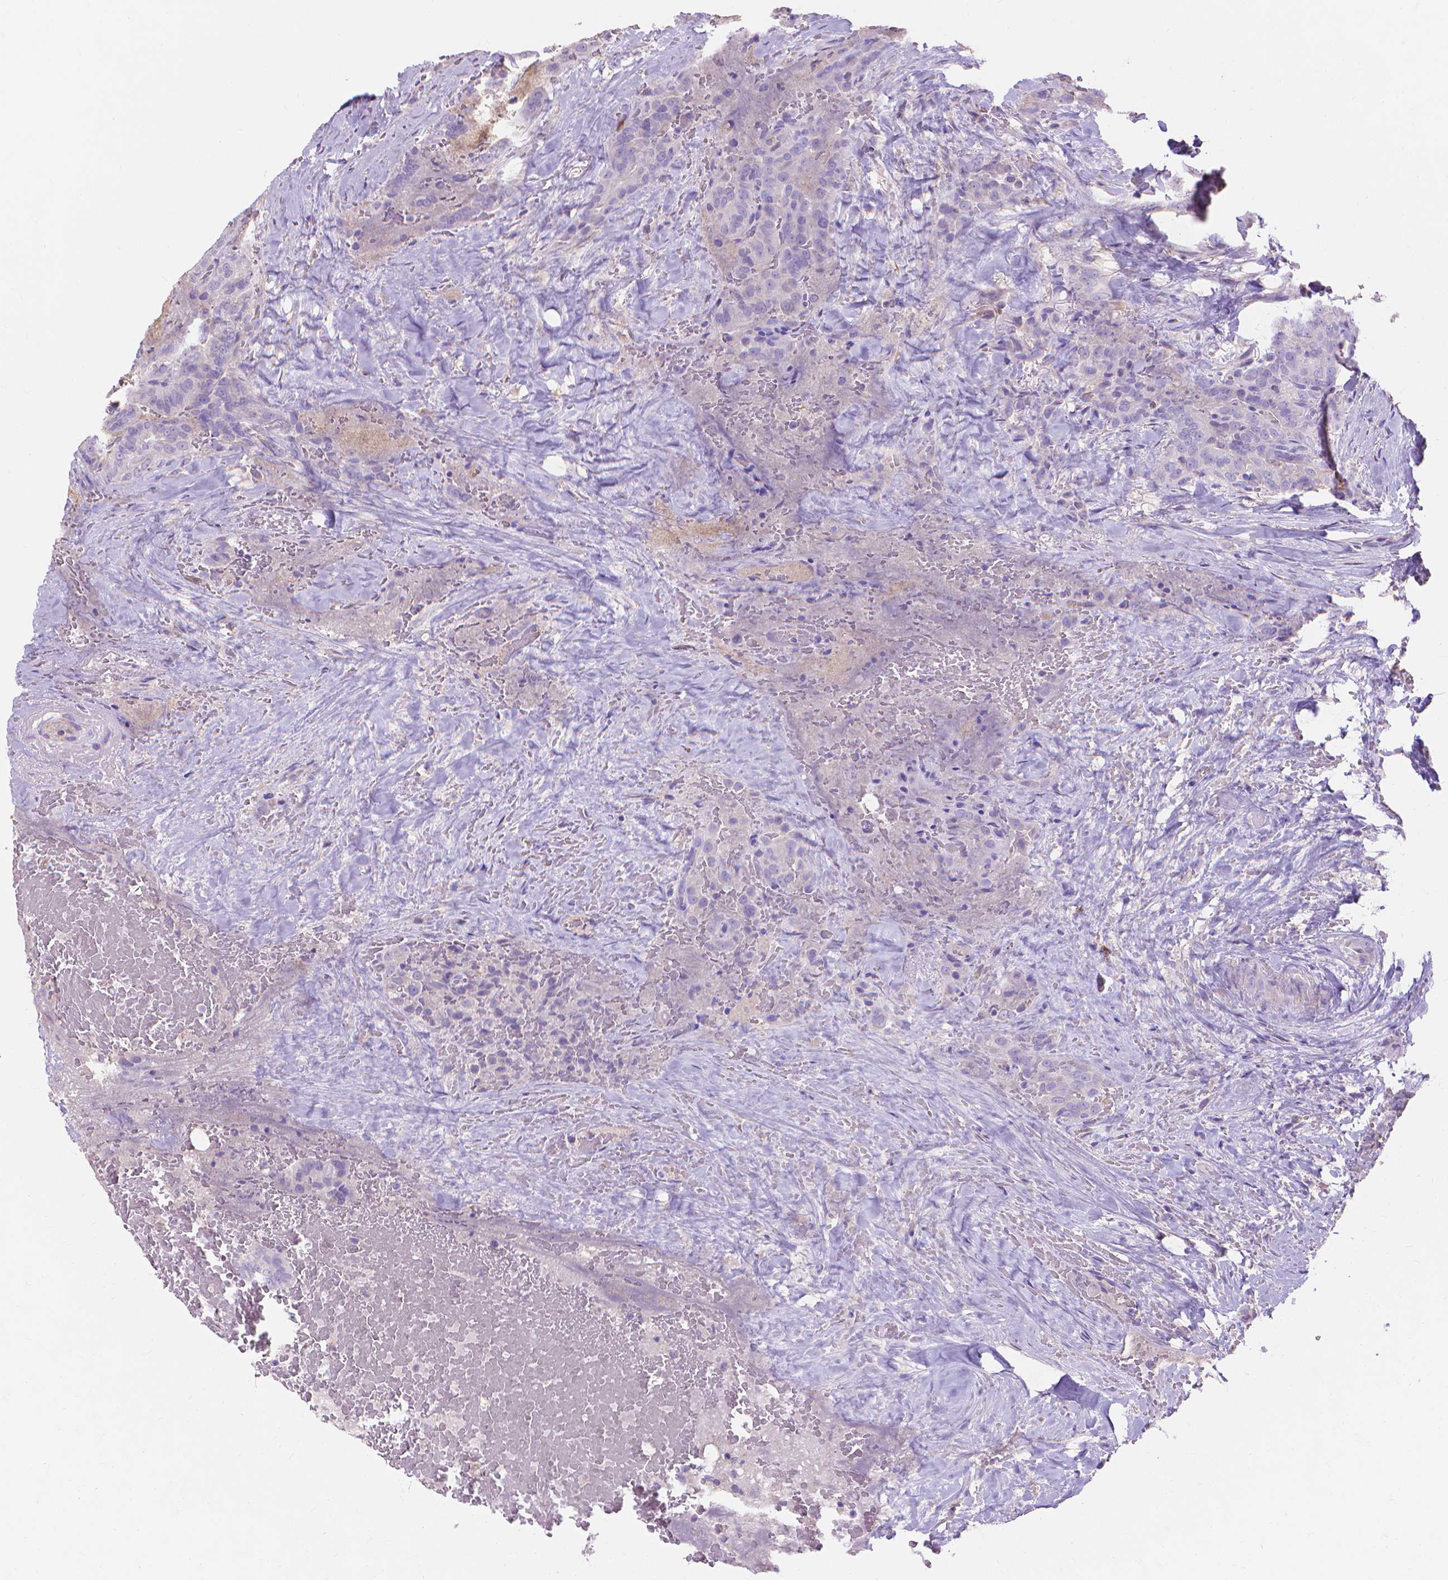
{"staining": {"intensity": "negative", "quantity": "none", "location": "none"}, "tissue": "thyroid cancer", "cell_type": "Tumor cells", "image_type": "cancer", "snomed": [{"axis": "morphology", "description": "Papillary adenocarcinoma, NOS"}, {"axis": "topography", "description": "Thyroid gland"}], "caption": "Tumor cells show no significant protein expression in papillary adenocarcinoma (thyroid). (IHC, brightfield microscopy, high magnification).", "gene": "MBLAC1", "patient": {"sex": "male", "age": 61}}